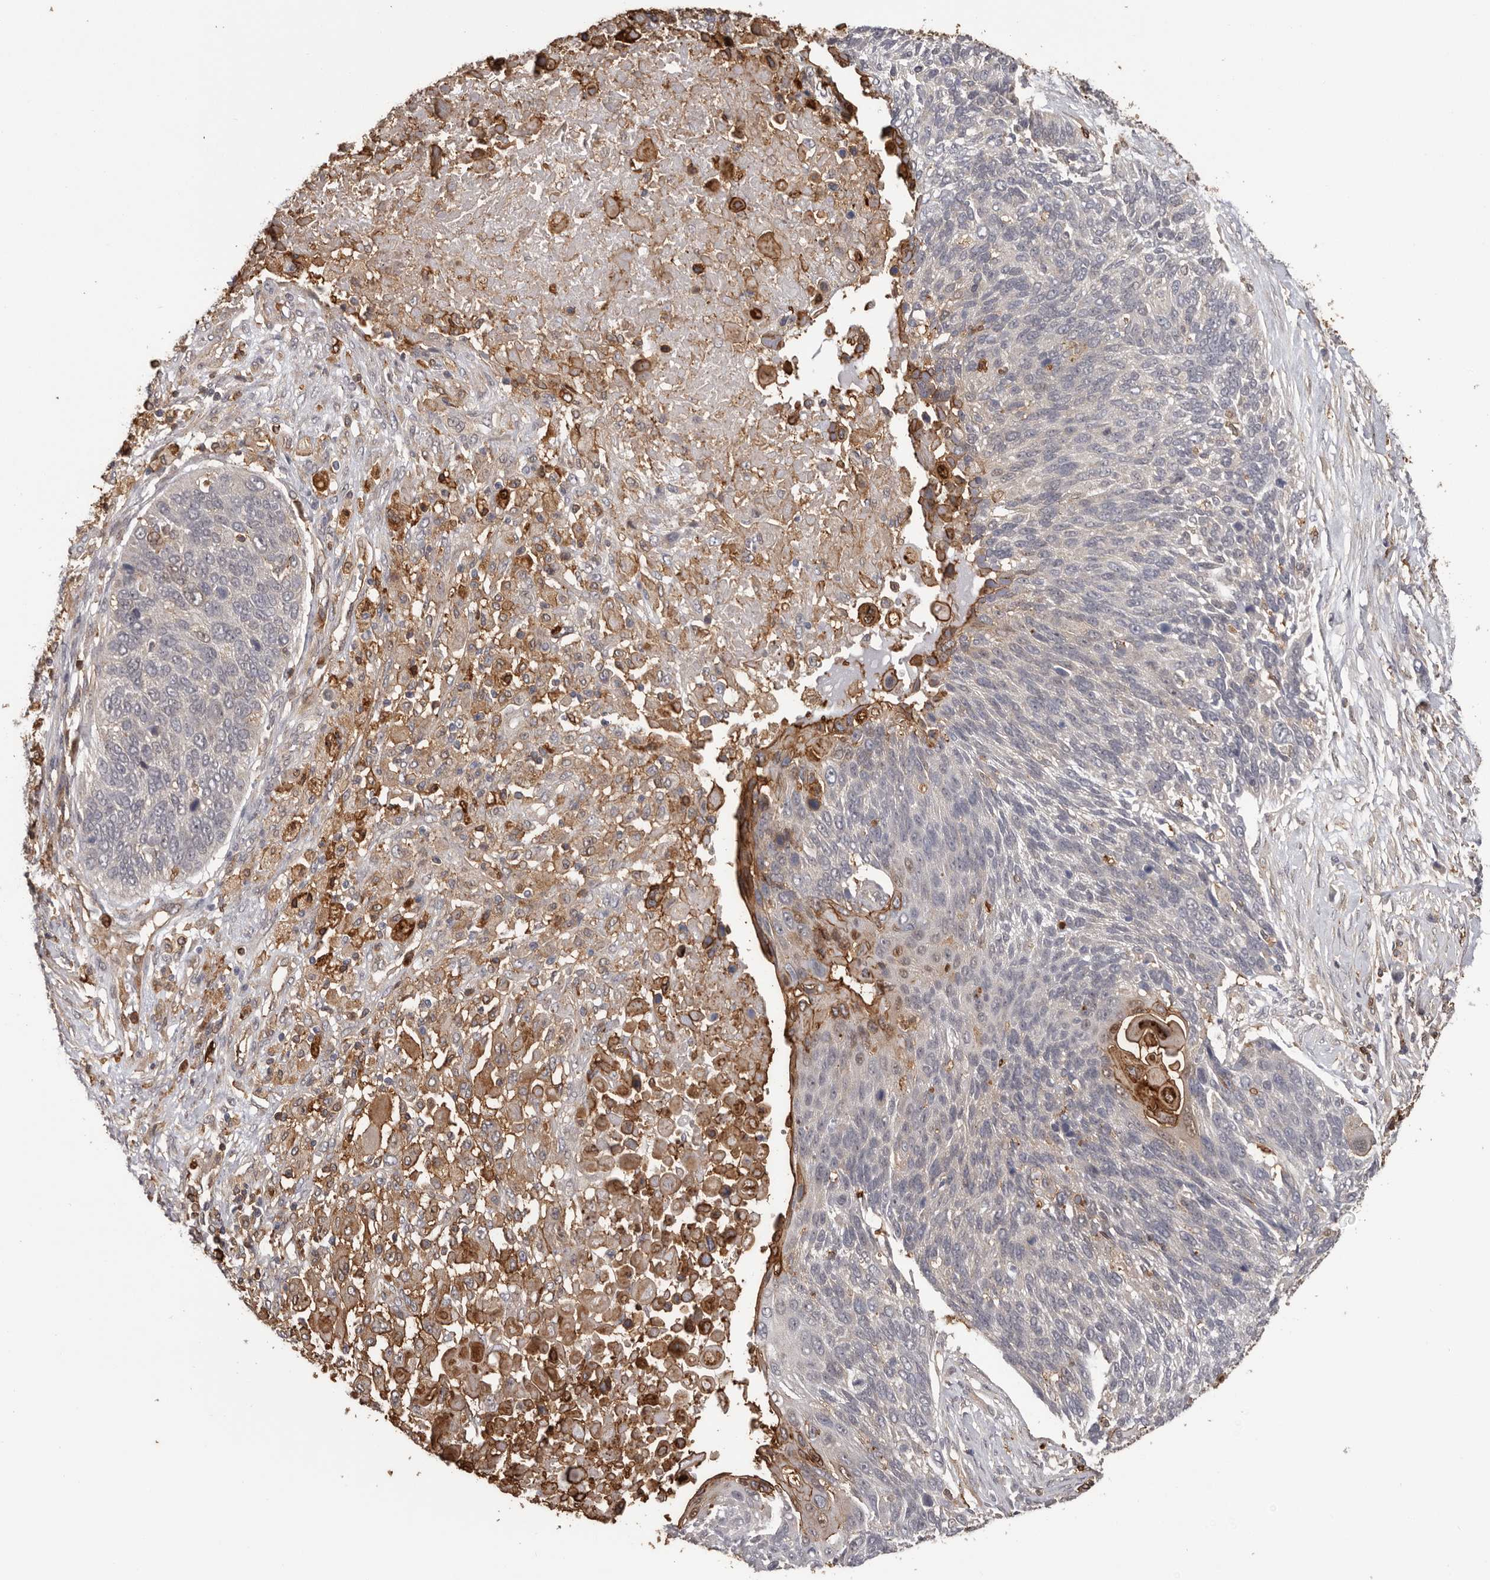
{"staining": {"intensity": "moderate", "quantity": "<25%", "location": "cytoplasmic/membranous,nuclear"}, "tissue": "lung cancer", "cell_type": "Tumor cells", "image_type": "cancer", "snomed": [{"axis": "morphology", "description": "Squamous cell carcinoma, NOS"}, {"axis": "topography", "description": "Lung"}], "caption": "A low amount of moderate cytoplasmic/membranous and nuclear expression is present in approximately <25% of tumor cells in lung squamous cell carcinoma tissue. The staining is performed using DAB brown chromogen to label protein expression. The nuclei are counter-stained blue using hematoxylin.", "gene": "PRR12", "patient": {"sex": "male", "age": 66}}